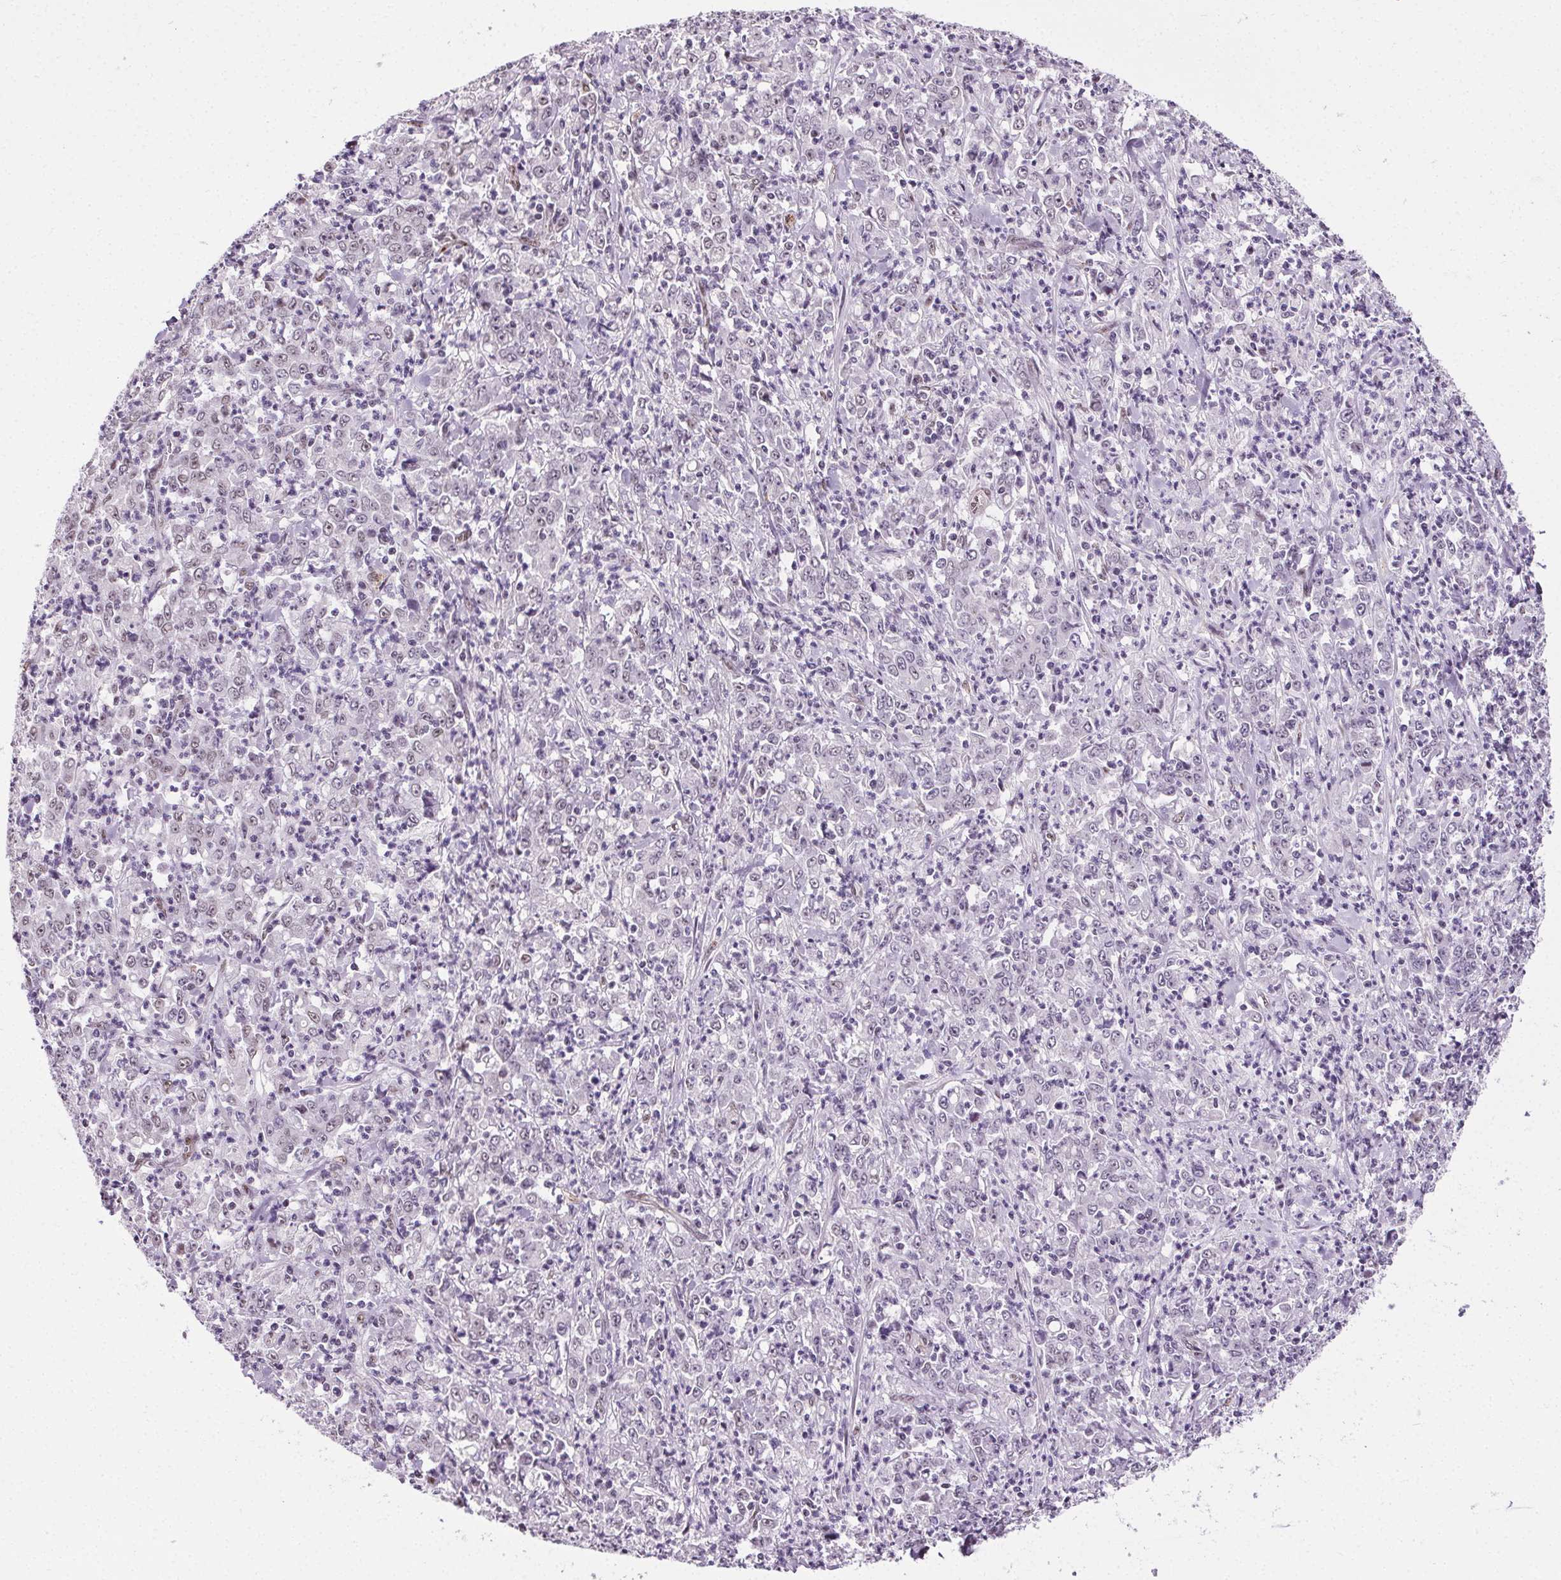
{"staining": {"intensity": "negative", "quantity": "none", "location": "none"}, "tissue": "stomach cancer", "cell_type": "Tumor cells", "image_type": "cancer", "snomed": [{"axis": "morphology", "description": "Adenocarcinoma, NOS"}, {"axis": "topography", "description": "Stomach, lower"}], "caption": "High magnification brightfield microscopy of stomach cancer (adenocarcinoma) stained with DAB (3,3'-diaminobenzidine) (brown) and counterstained with hematoxylin (blue): tumor cells show no significant positivity.", "gene": "GP6", "patient": {"sex": "female", "age": 71}}